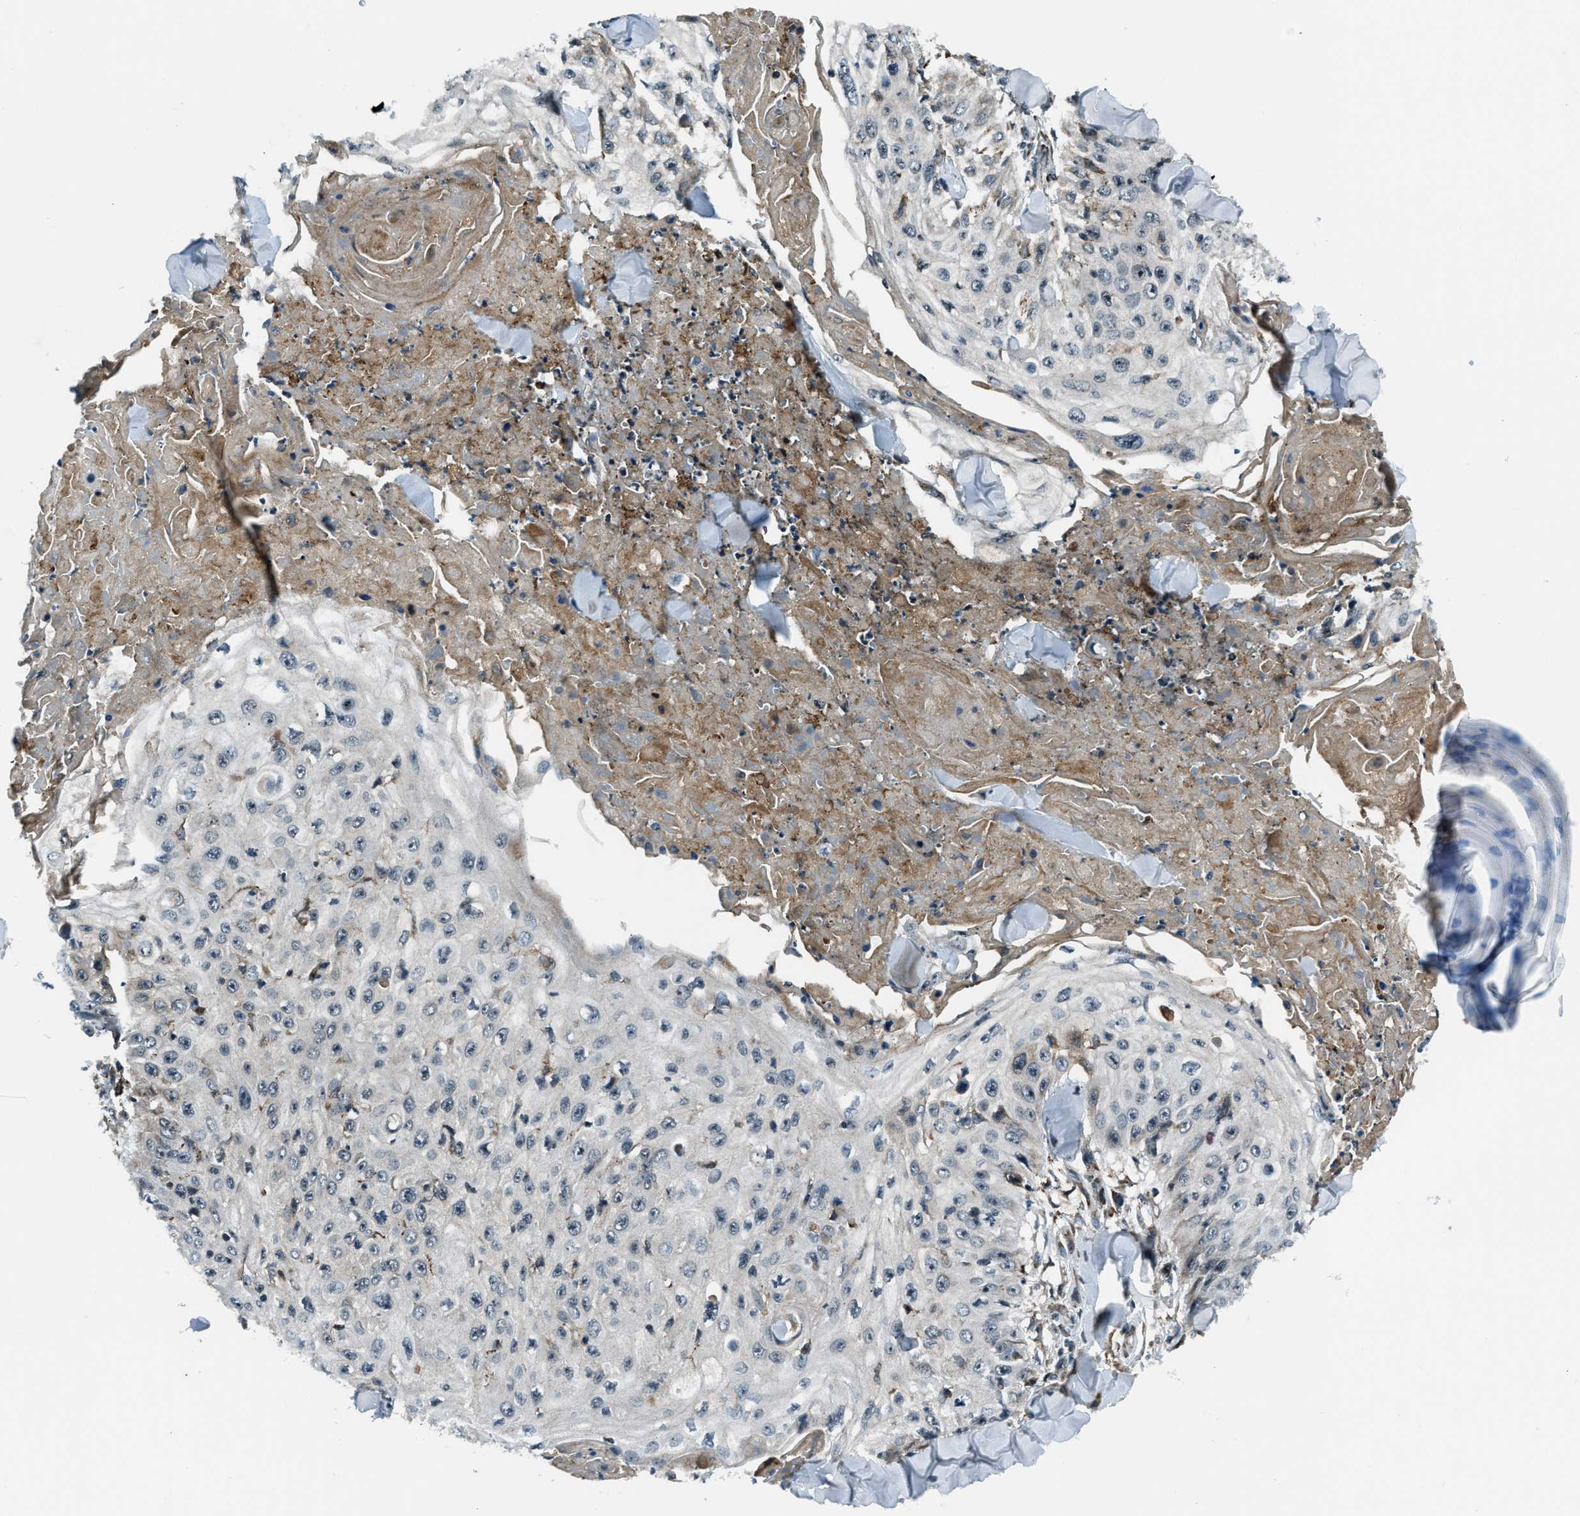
{"staining": {"intensity": "negative", "quantity": "none", "location": "none"}, "tissue": "skin cancer", "cell_type": "Tumor cells", "image_type": "cancer", "snomed": [{"axis": "morphology", "description": "Squamous cell carcinoma, NOS"}, {"axis": "topography", "description": "Skin"}], "caption": "This is a histopathology image of immunohistochemistry staining of squamous cell carcinoma (skin), which shows no staining in tumor cells.", "gene": "ACTL9", "patient": {"sex": "male", "age": 86}}